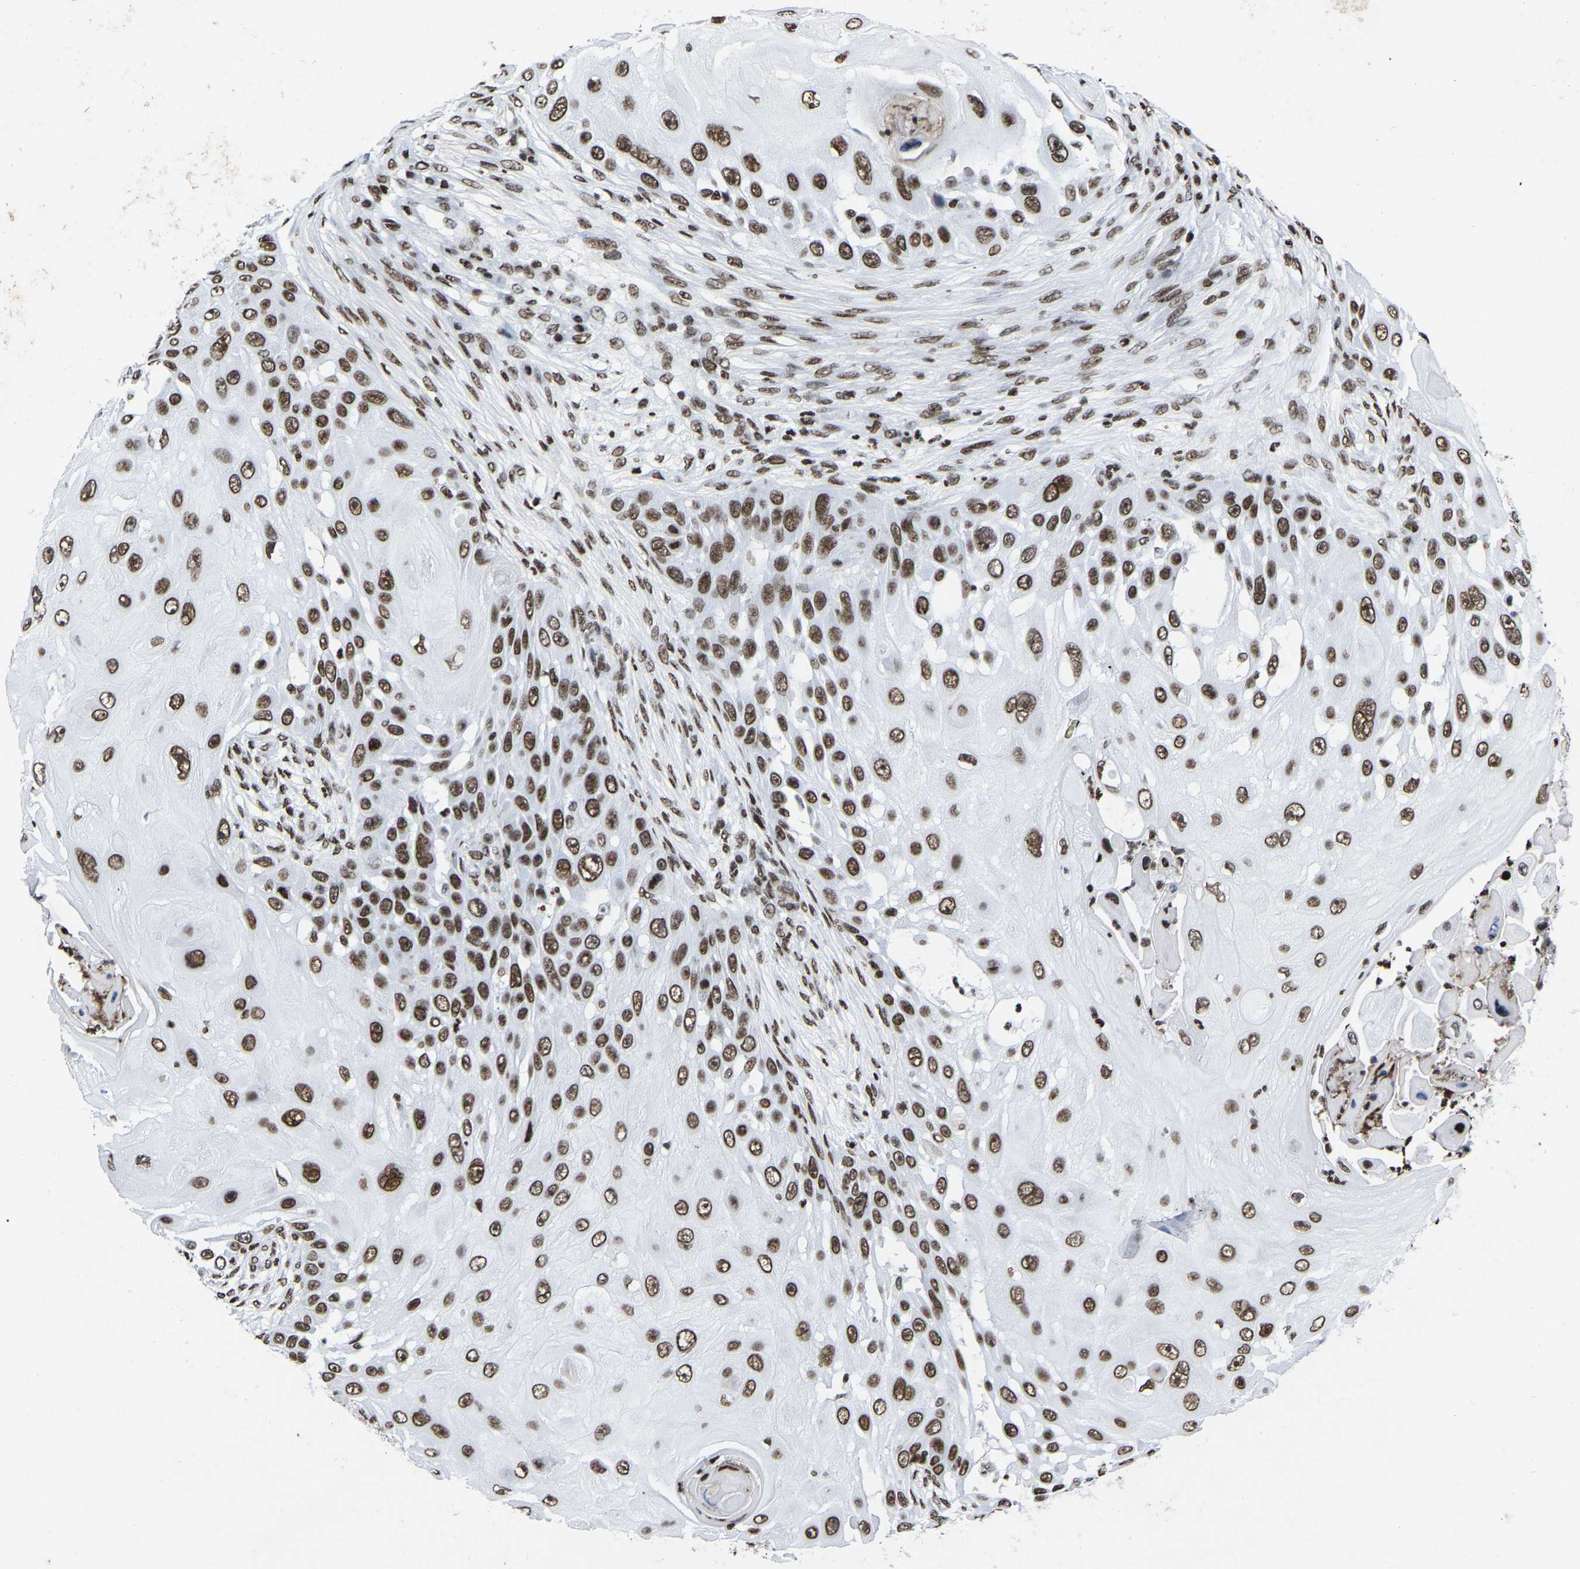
{"staining": {"intensity": "moderate", "quantity": ">75%", "location": "nuclear"}, "tissue": "skin cancer", "cell_type": "Tumor cells", "image_type": "cancer", "snomed": [{"axis": "morphology", "description": "Squamous cell carcinoma, NOS"}, {"axis": "topography", "description": "Skin"}], "caption": "The histopathology image demonstrates immunohistochemical staining of squamous cell carcinoma (skin). There is moderate nuclear expression is appreciated in about >75% of tumor cells.", "gene": "PRCC", "patient": {"sex": "female", "age": 44}}